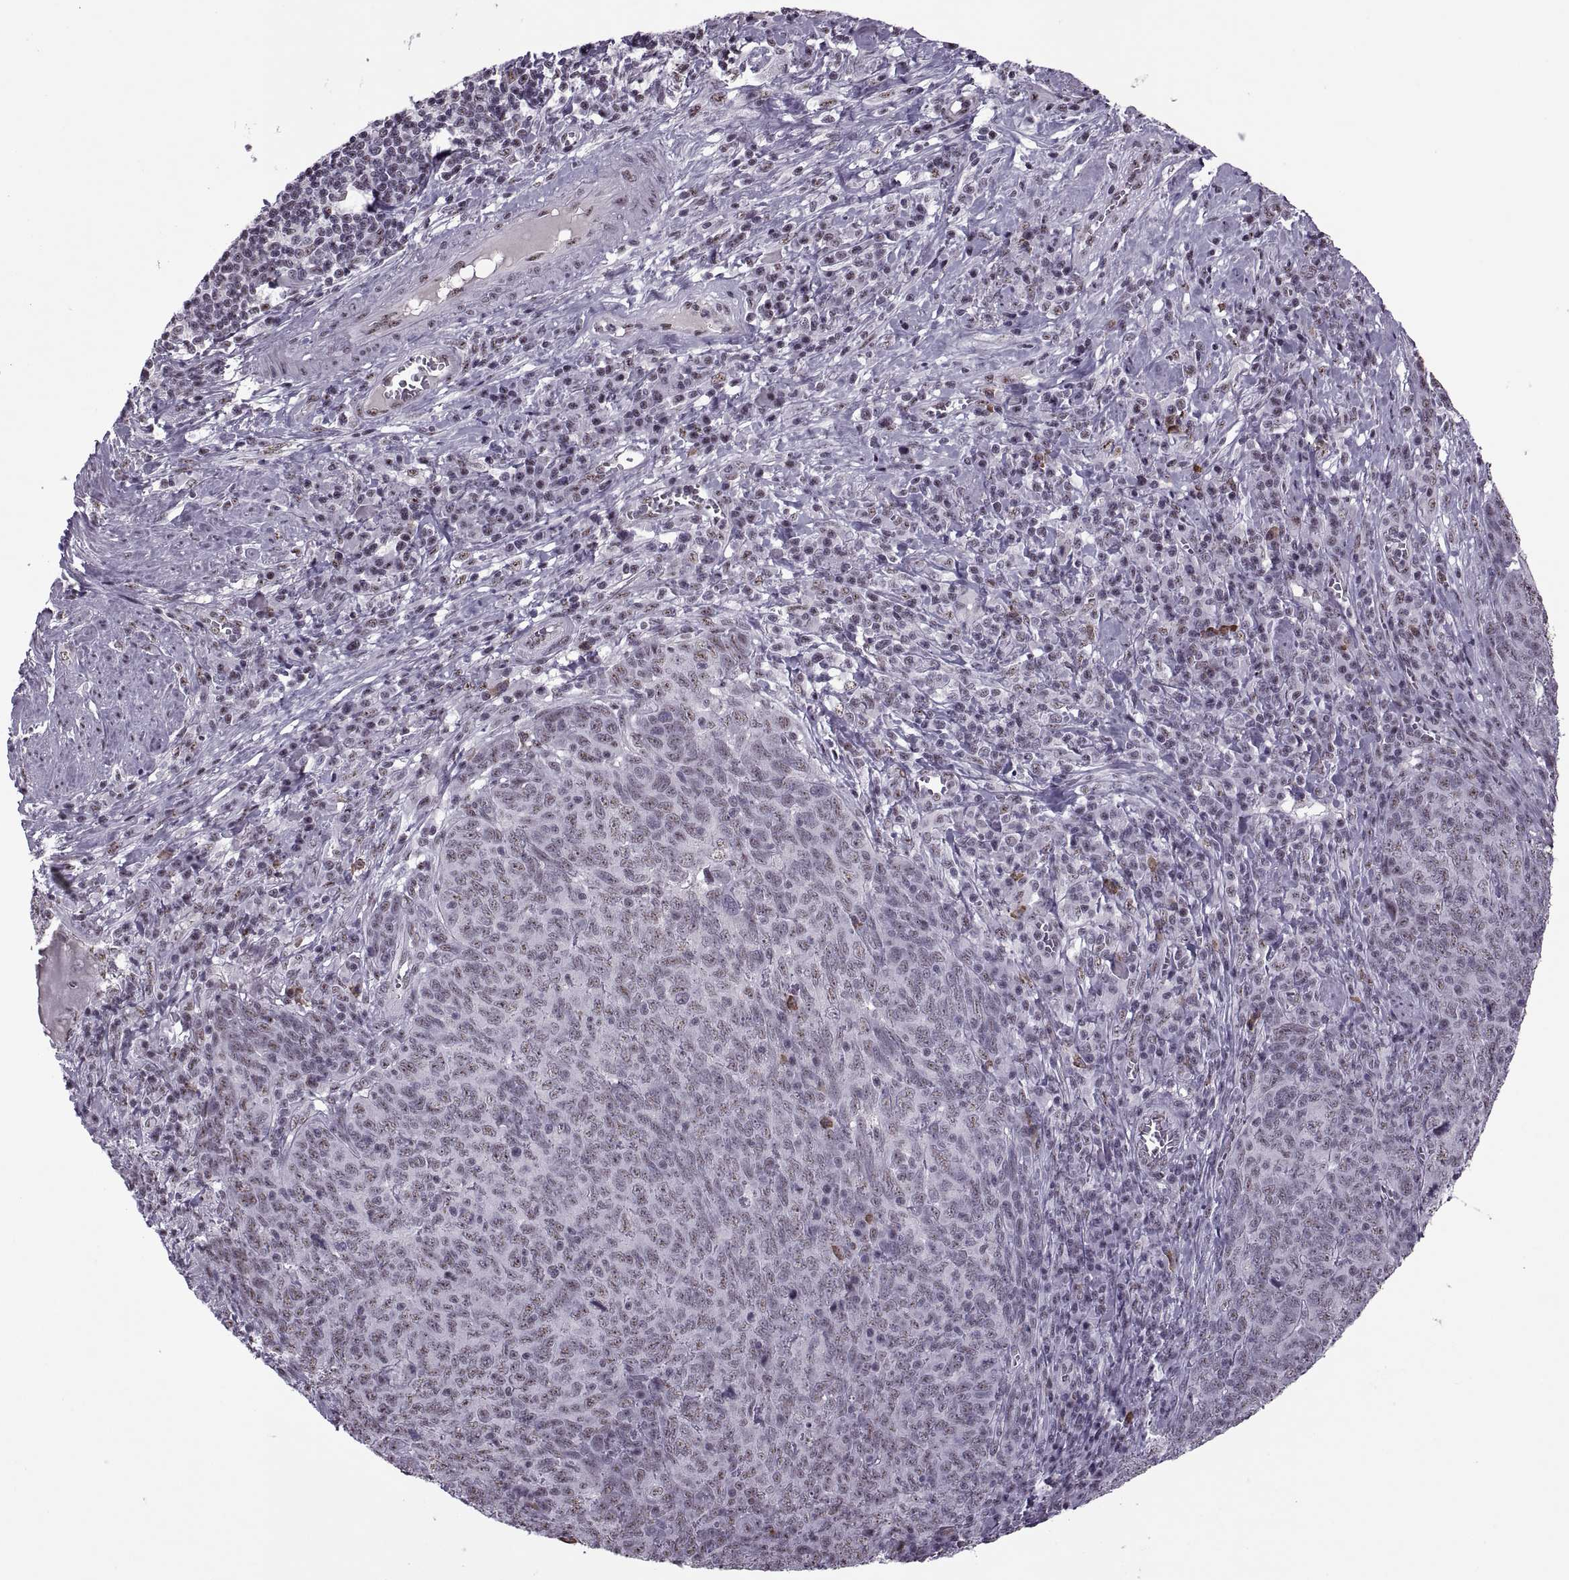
{"staining": {"intensity": "weak", "quantity": "25%-75%", "location": "nuclear"}, "tissue": "skin cancer", "cell_type": "Tumor cells", "image_type": "cancer", "snomed": [{"axis": "morphology", "description": "Squamous cell carcinoma, NOS"}, {"axis": "topography", "description": "Skin"}, {"axis": "topography", "description": "Anal"}], "caption": "A brown stain shows weak nuclear staining of a protein in human skin cancer tumor cells.", "gene": "MAGEA4", "patient": {"sex": "female", "age": 51}}